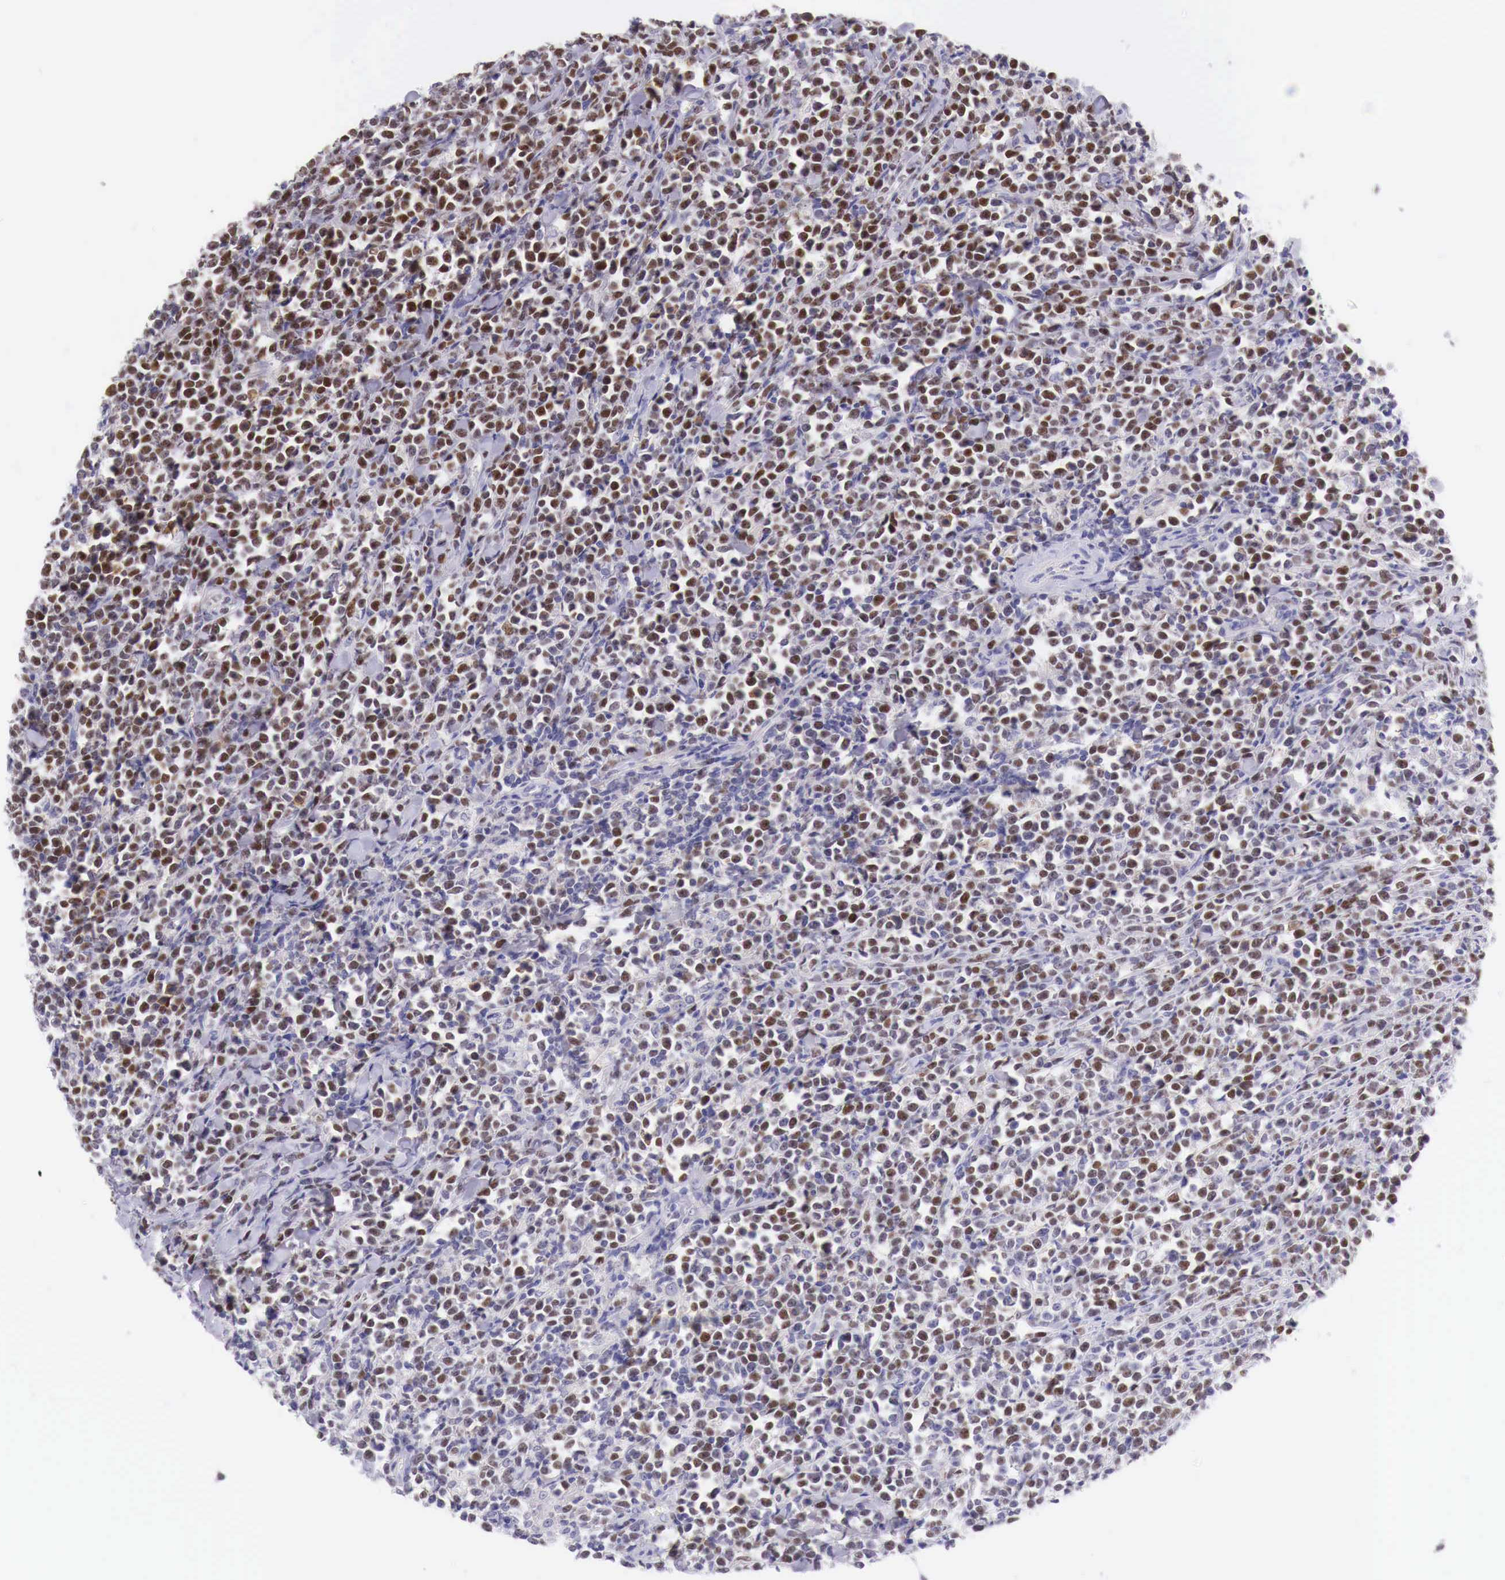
{"staining": {"intensity": "strong", "quantity": ">75%", "location": "nuclear"}, "tissue": "lymphoma", "cell_type": "Tumor cells", "image_type": "cancer", "snomed": [{"axis": "morphology", "description": "Malignant lymphoma, non-Hodgkin's type, High grade"}, {"axis": "topography", "description": "Small intestine"}, {"axis": "topography", "description": "Colon"}], "caption": "Strong nuclear expression is seen in about >75% of tumor cells in high-grade malignant lymphoma, non-Hodgkin's type.", "gene": "BCL6", "patient": {"sex": "male", "age": 8}}